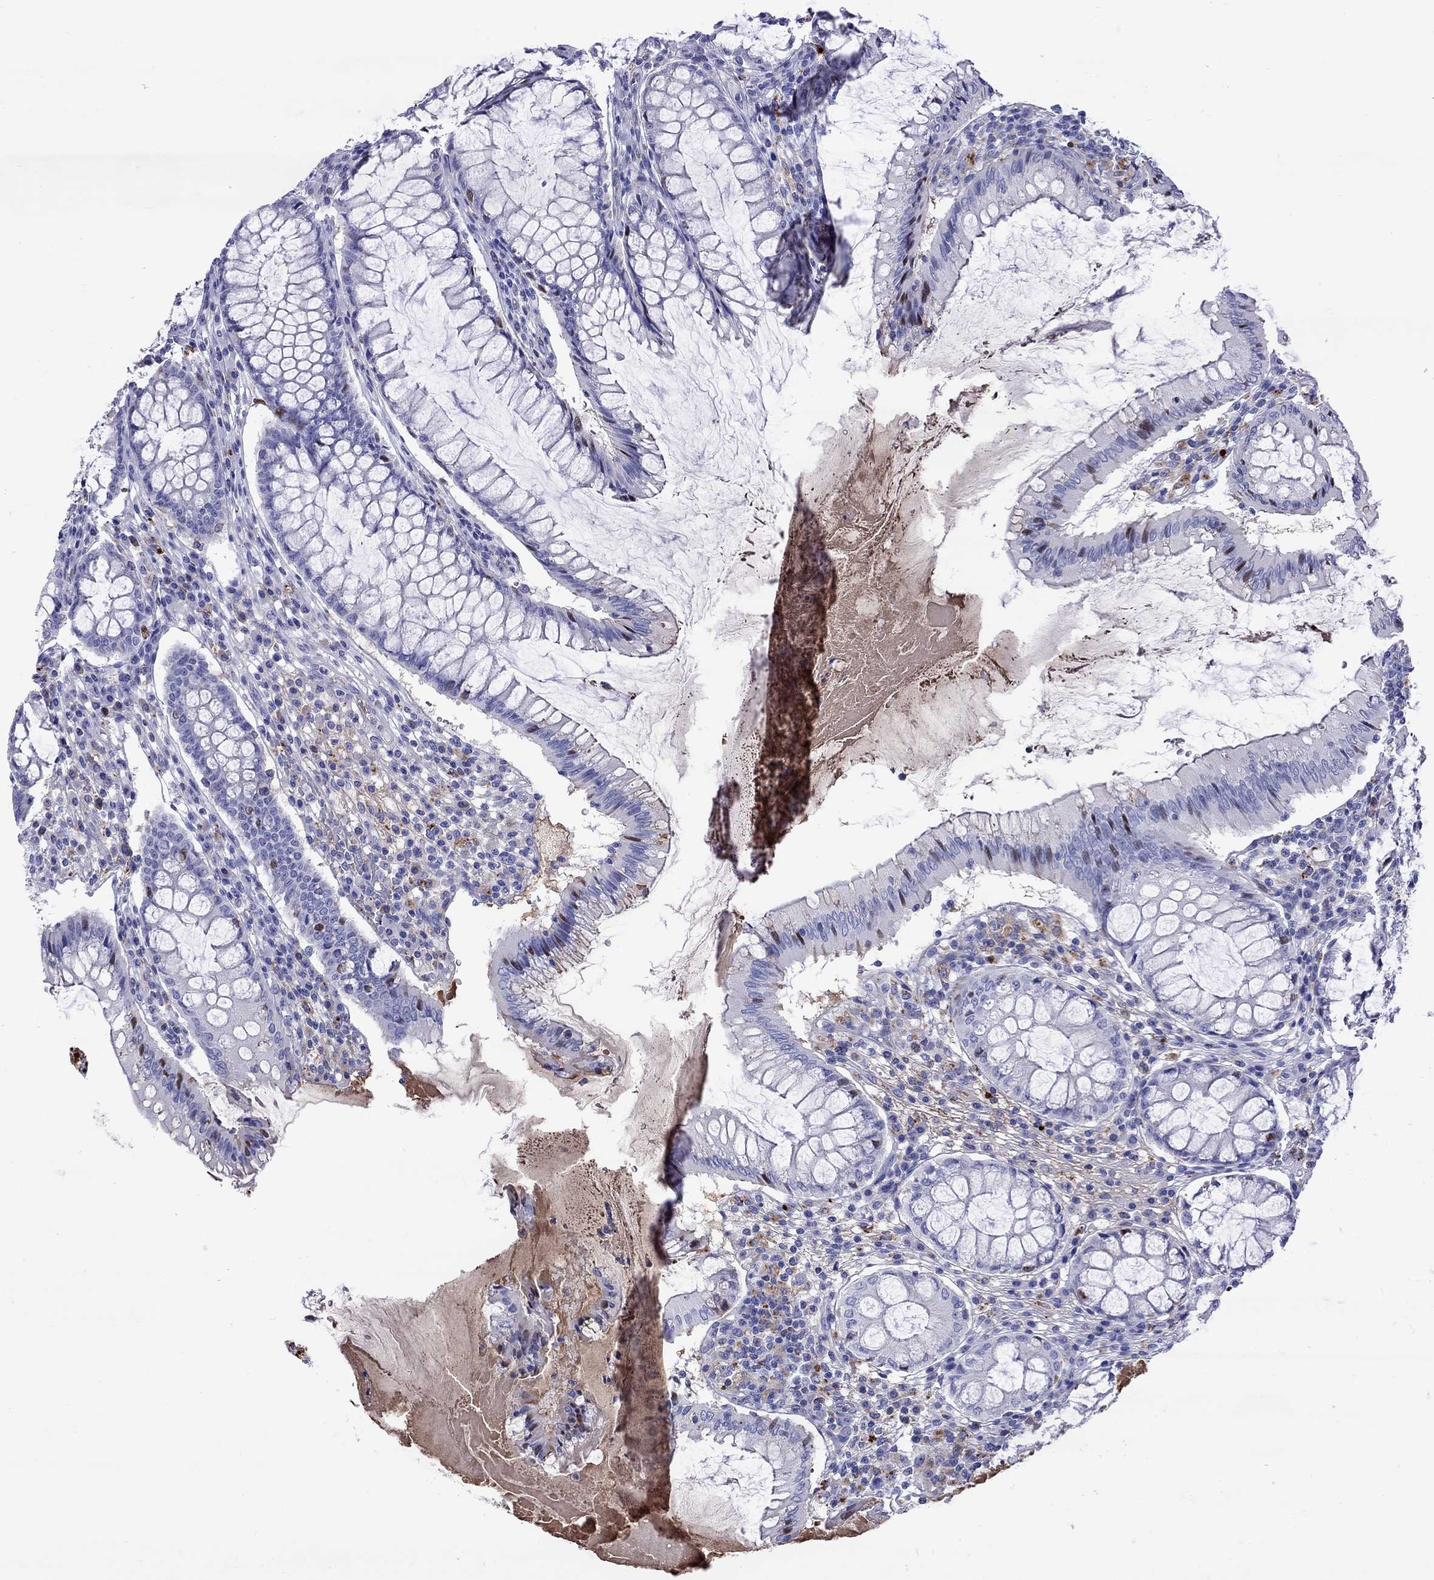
{"staining": {"intensity": "weak", "quantity": "<25%", "location": "cytoplasmic/membranous,nuclear"}, "tissue": "colorectal cancer", "cell_type": "Tumor cells", "image_type": "cancer", "snomed": [{"axis": "morphology", "description": "Adenocarcinoma, NOS"}, {"axis": "topography", "description": "Colon"}], "caption": "This is an immunohistochemistry photomicrograph of human colorectal adenocarcinoma. There is no positivity in tumor cells.", "gene": "SERPINA3", "patient": {"sex": "female", "age": 70}}